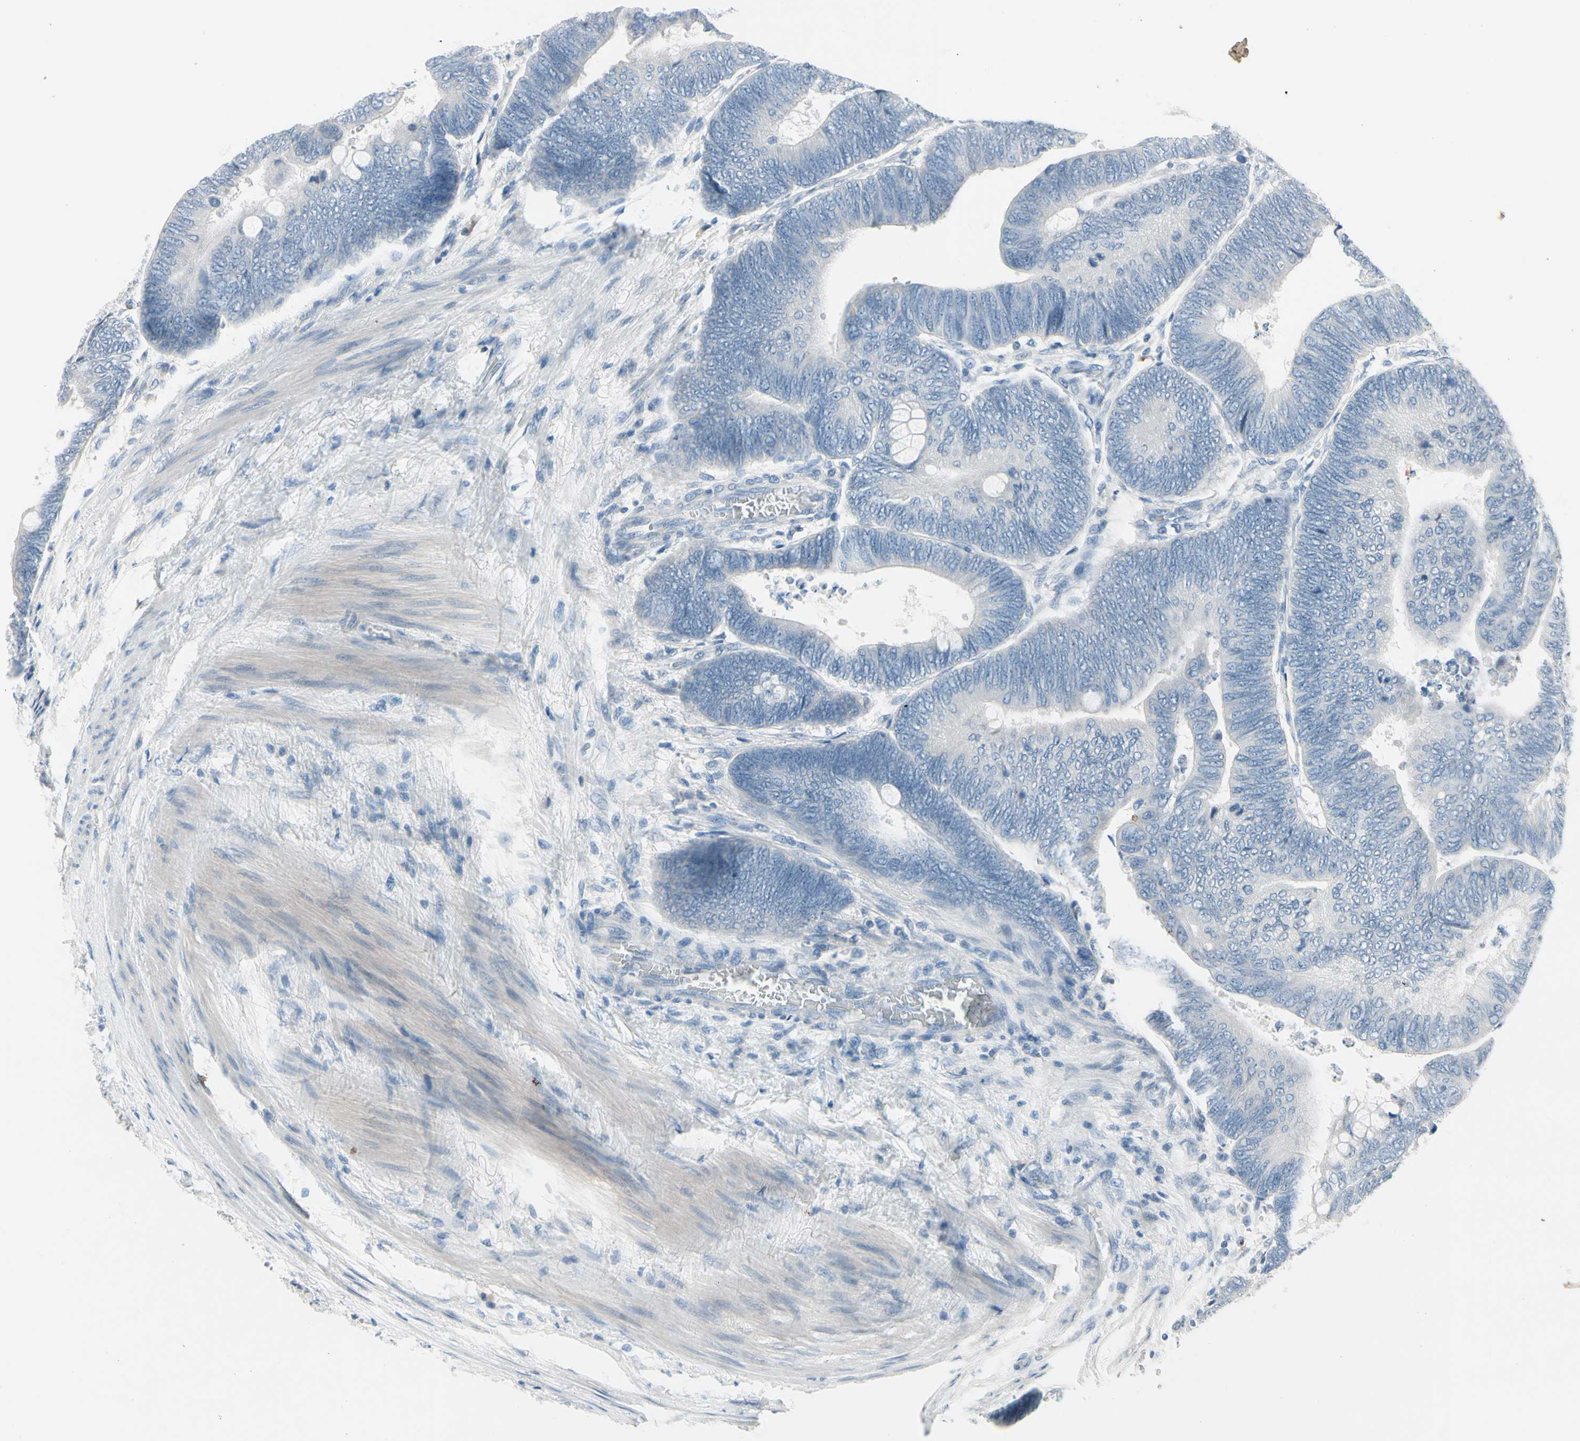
{"staining": {"intensity": "negative", "quantity": "none", "location": "none"}, "tissue": "colorectal cancer", "cell_type": "Tumor cells", "image_type": "cancer", "snomed": [{"axis": "morphology", "description": "Normal tissue, NOS"}, {"axis": "morphology", "description": "Adenocarcinoma, NOS"}, {"axis": "topography", "description": "Rectum"}, {"axis": "topography", "description": "Peripheral nerve tissue"}], "caption": "This photomicrograph is of colorectal adenocarcinoma stained with IHC to label a protein in brown with the nuclei are counter-stained blue. There is no expression in tumor cells. (DAB immunohistochemistry visualized using brightfield microscopy, high magnification).", "gene": "PGR", "patient": {"sex": "male", "age": 92}}